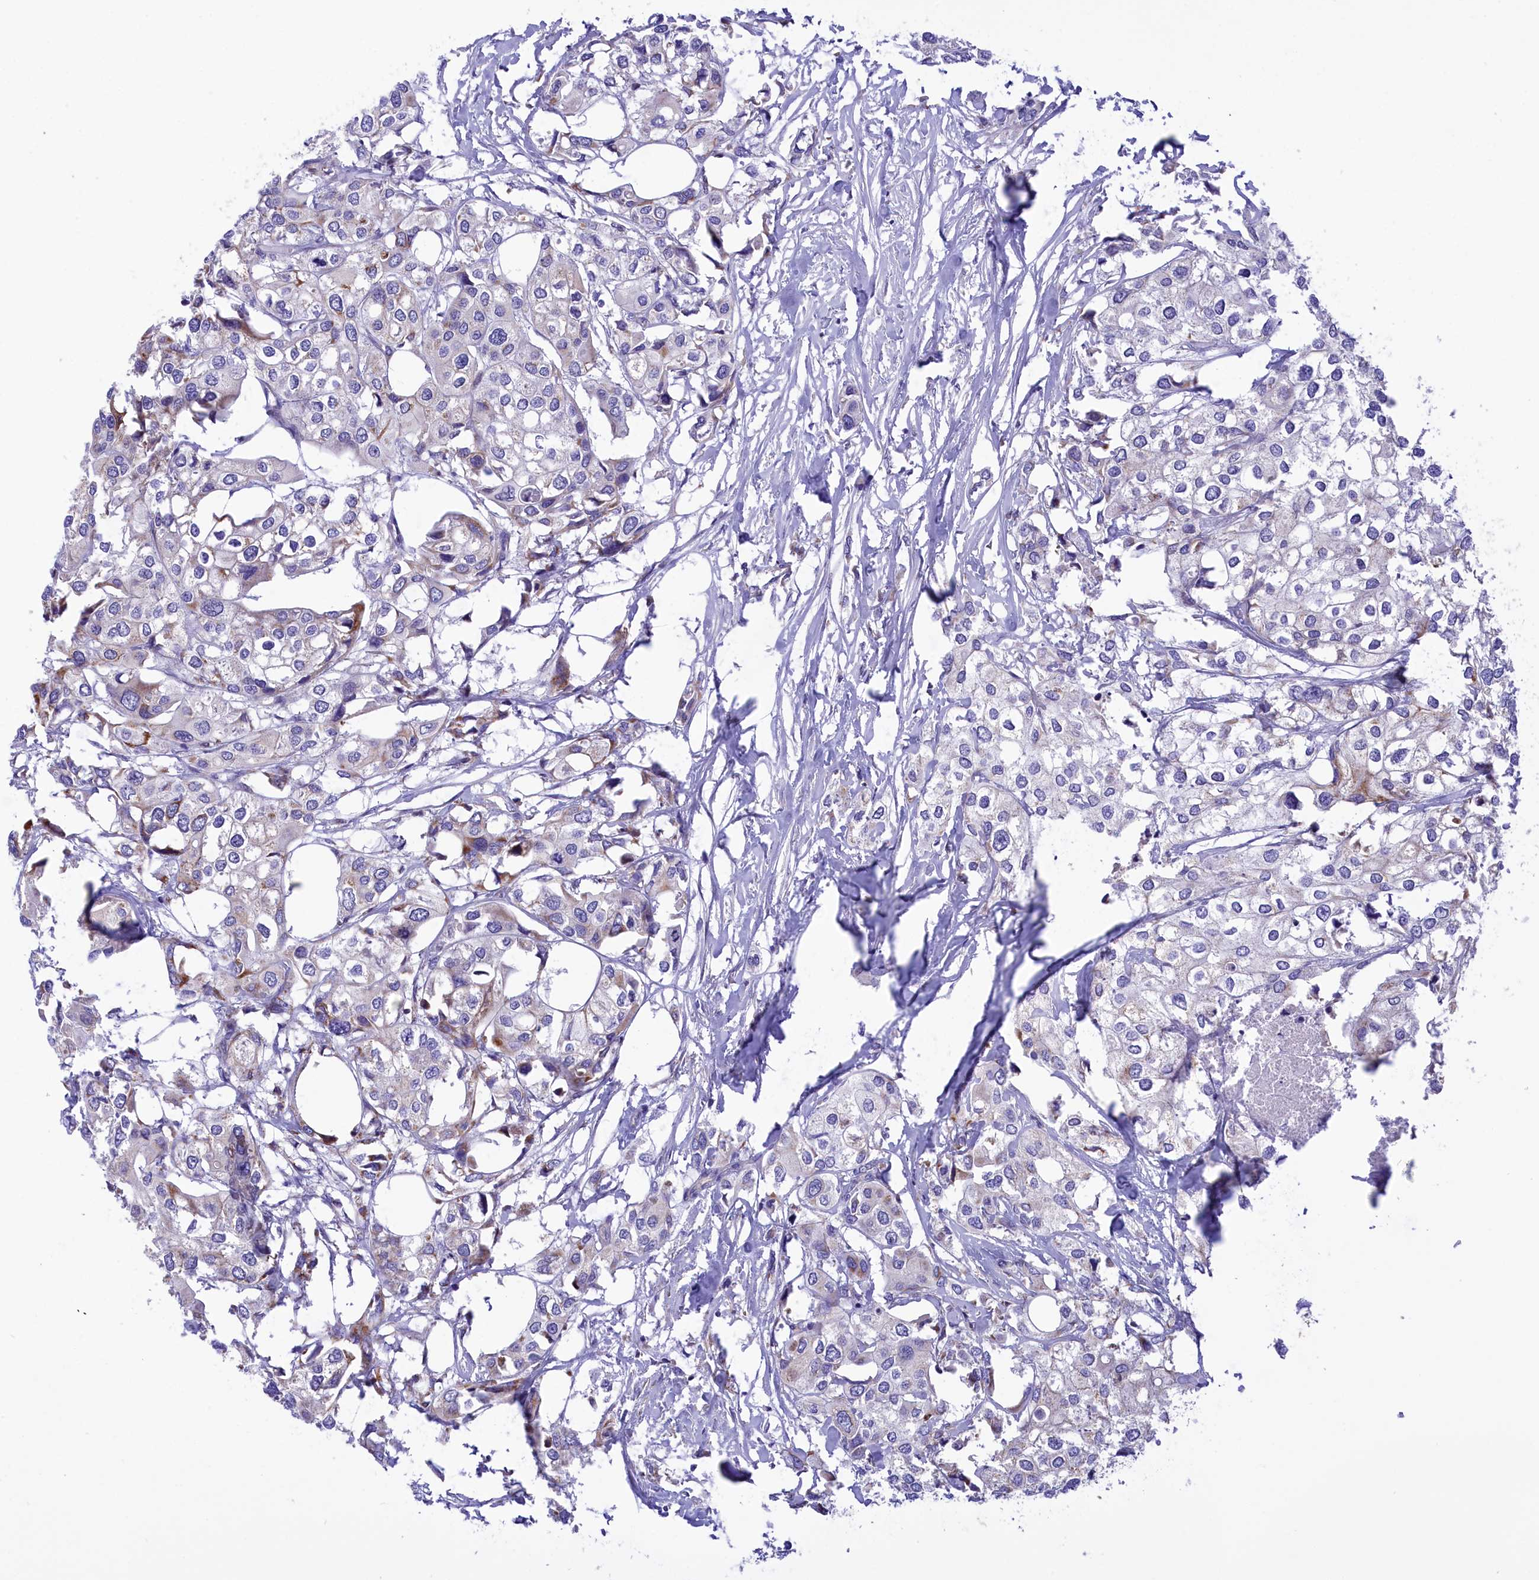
{"staining": {"intensity": "moderate", "quantity": "25%-75%", "location": "cytoplasmic/membranous"}, "tissue": "urothelial cancer", "cell_type": "Tumor cells", "image_type": "cancer", "snomed": [{"axis": "morphology", "description": "Urothelial carcinoma, High grade"}, {"axis": "topography", "description": "Urinary bladder"}], "caption": "Protein staining exhibits moderate cytoplasmic/membranous positivity in approximately 25%-75% of tumor cells in urothelial carcinoma (high-grade).", "gene": "CORO7-PAM16", "patient": {"sex": "male", "age": 64}}